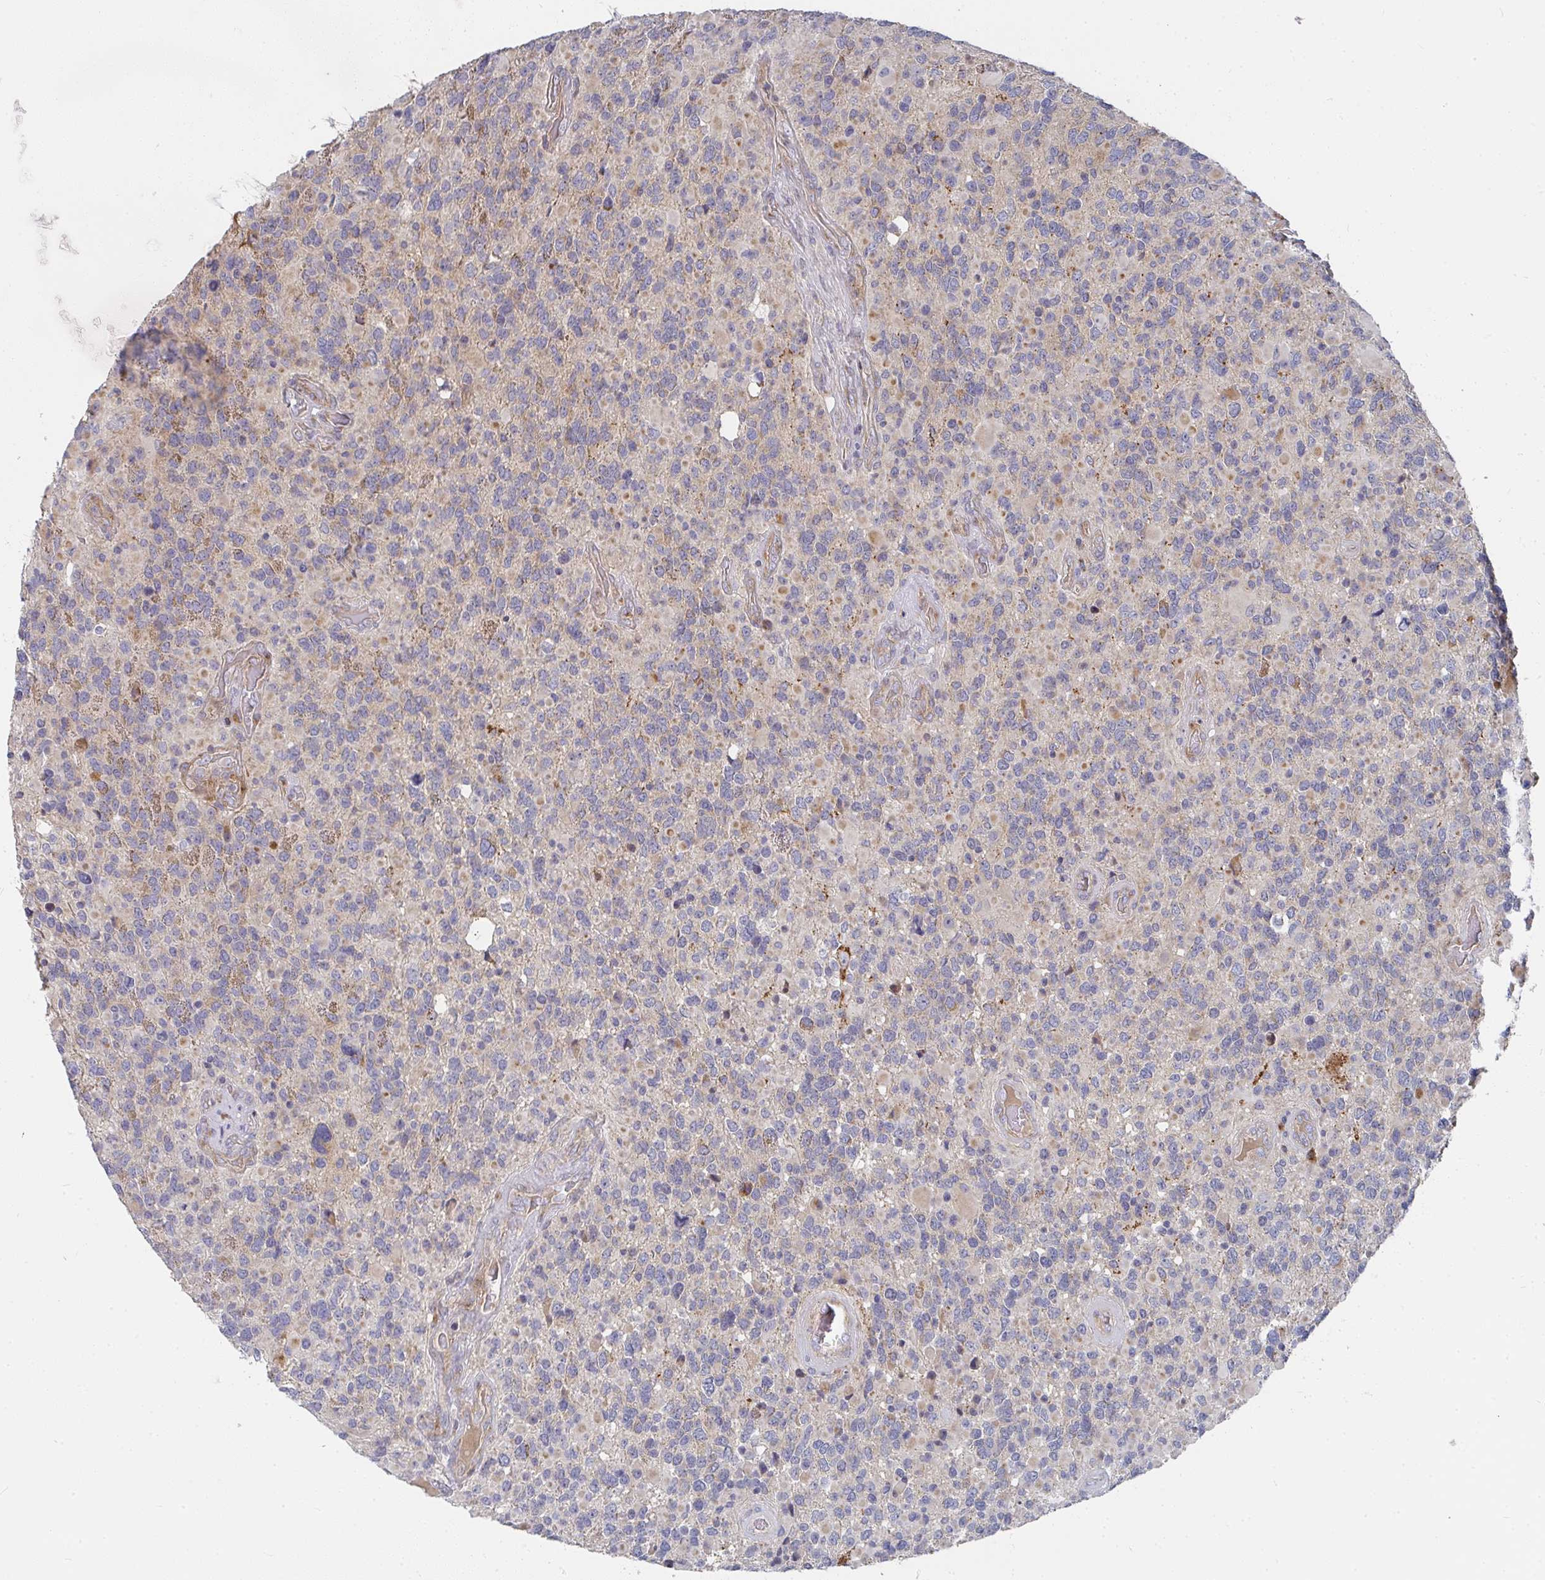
{"staining": {"intensity": "weak", "quantity": "25%-75%", "location": "cytoplasmic/membranous"}, "tissue": "glioma", "cell_type": "Tumor cells", "image_type": "cancer", "snomed": [{"axis": "morphology", "description": "Glioma, malignant, High grade"}, {"axis": "topography", "description": "Brain"}], "caption": "Brown immunohistochemical staining in high-grade glioma (malignant) displays weak cytoplasmic/membranous staining in about 25%-75% of tumor cells. (DAB IHC with brightfield microscopy, high magnification).", "gene": "RHEBL1", "patient": {"sex": "female", "age": 40}}